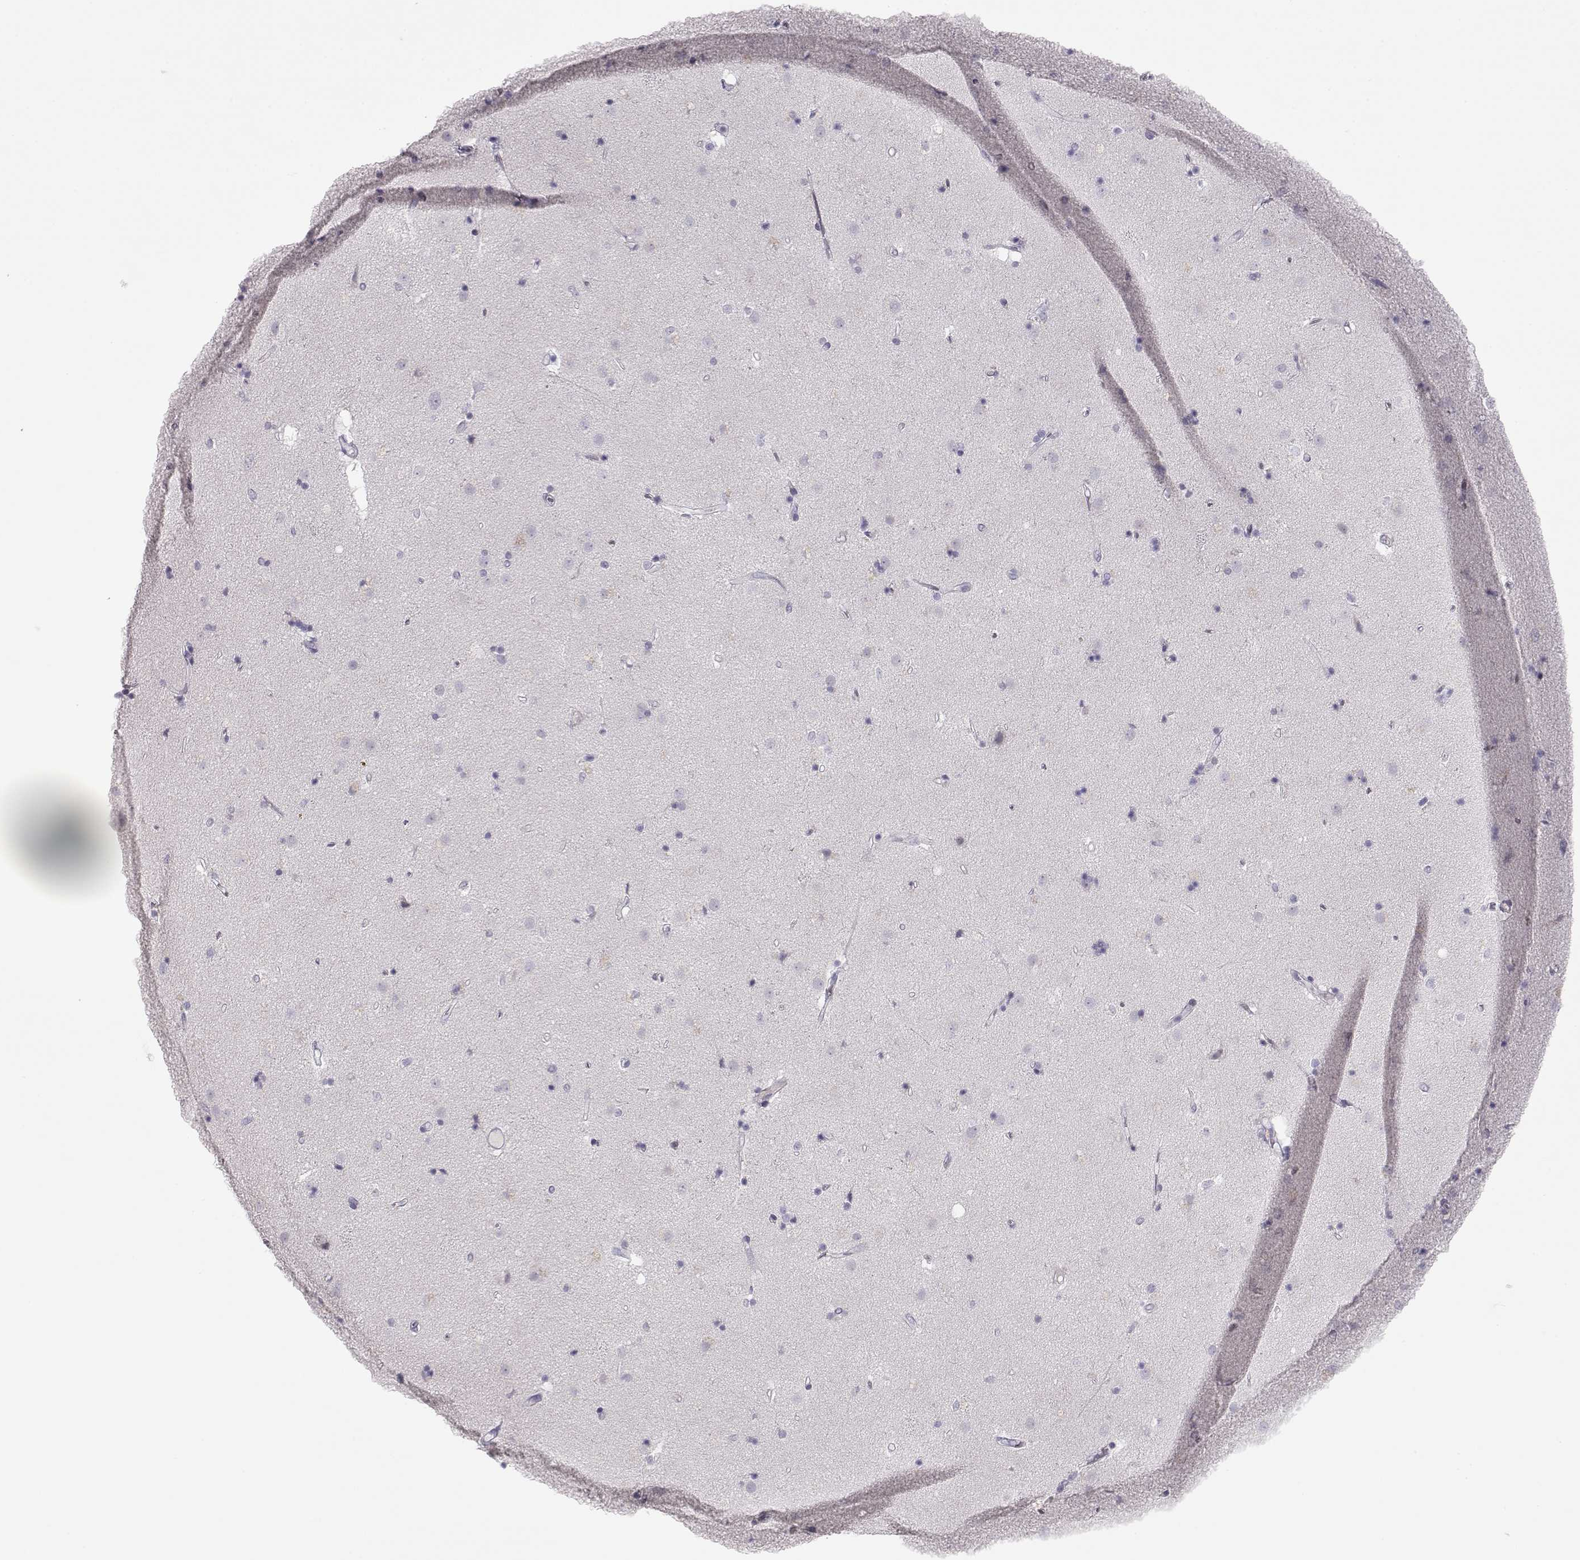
{"staining": {"intensity": "negative", "quantity": "none", "location": "none"}, "tissue": "caudate", "cell_type": "Glial cells", "image_type": "normal", "snomed": [{"axis": "morphology", "description": "Normal tissue, NOS"}, {"axis": "topography", "description": "Lateral ventricle wall"}], "caption": "A high-resolution image shows immunohistochemistry (IHC) staining of normal caudate, which reveals no significant positivity in glial cells.", "gene": "LAMB3", "patient": {"sex": "female", "age": 71}}